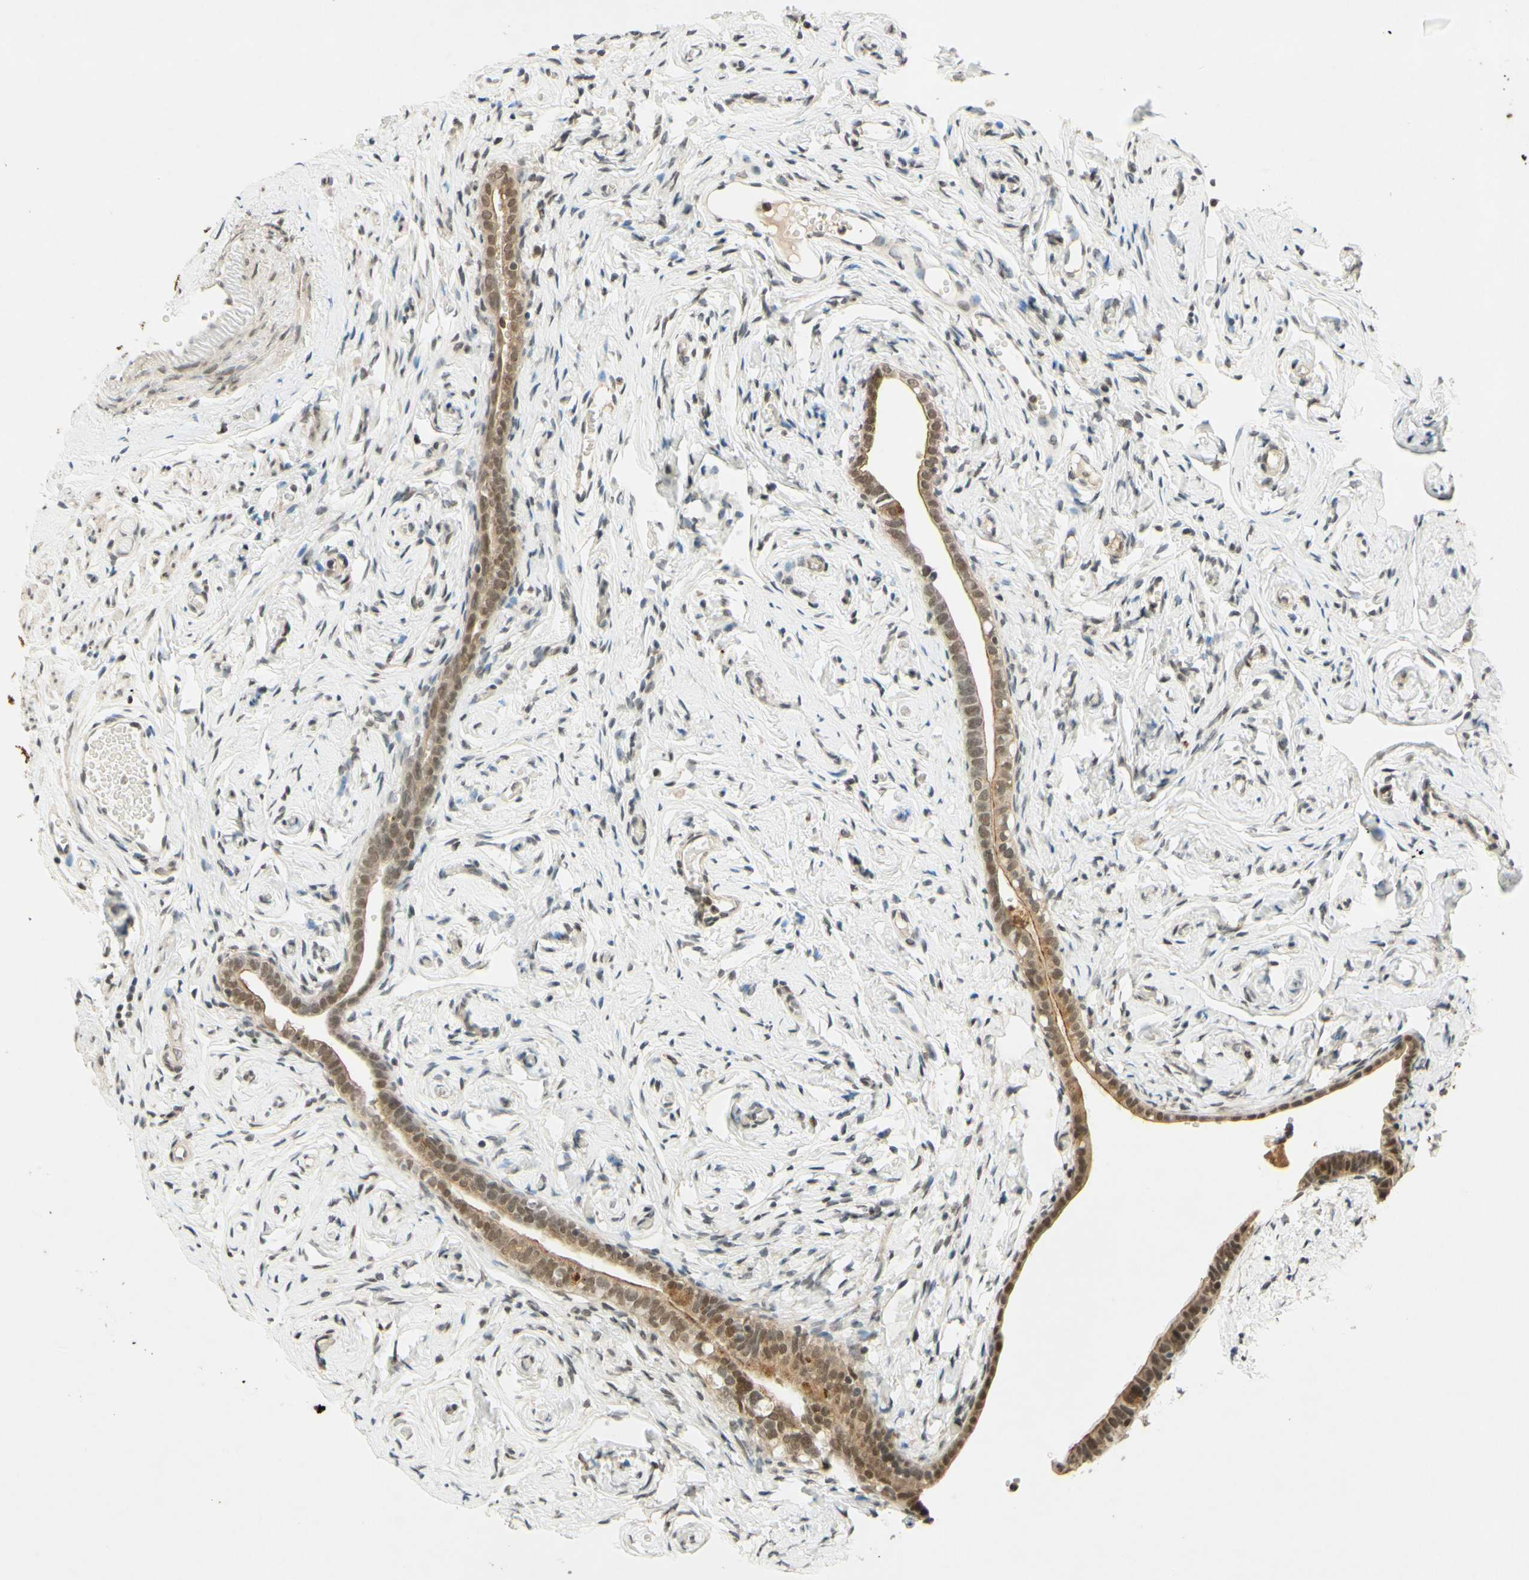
{"staining": {"intensity": "weak", "quantity": ">75%", "location": "cytoplasmic/membranous,nuclear"}, "tissue": "fallopian tube", "cell_type": "Glandular cells", "image_type": "normal", "snomed": [{"axis": "morphology", "description": "Normal tissue, NOS"}, {"axis": "topography", "description": "Fallopian tube"}], "caption": "High-magnification brightfield microscopy of benign fallopian tube stained with DAB (brown) and counterstained with hematoxylin (blue). glandular cells exhibit weak cytoplasmic/membranous,nuclear positivity is appreciated in about>75% of cells. (Brightfield microscopy of DAB IHC at high magnification).", "gene": "SMARCB1", "patient": {"sex": "female", "age": 71}}